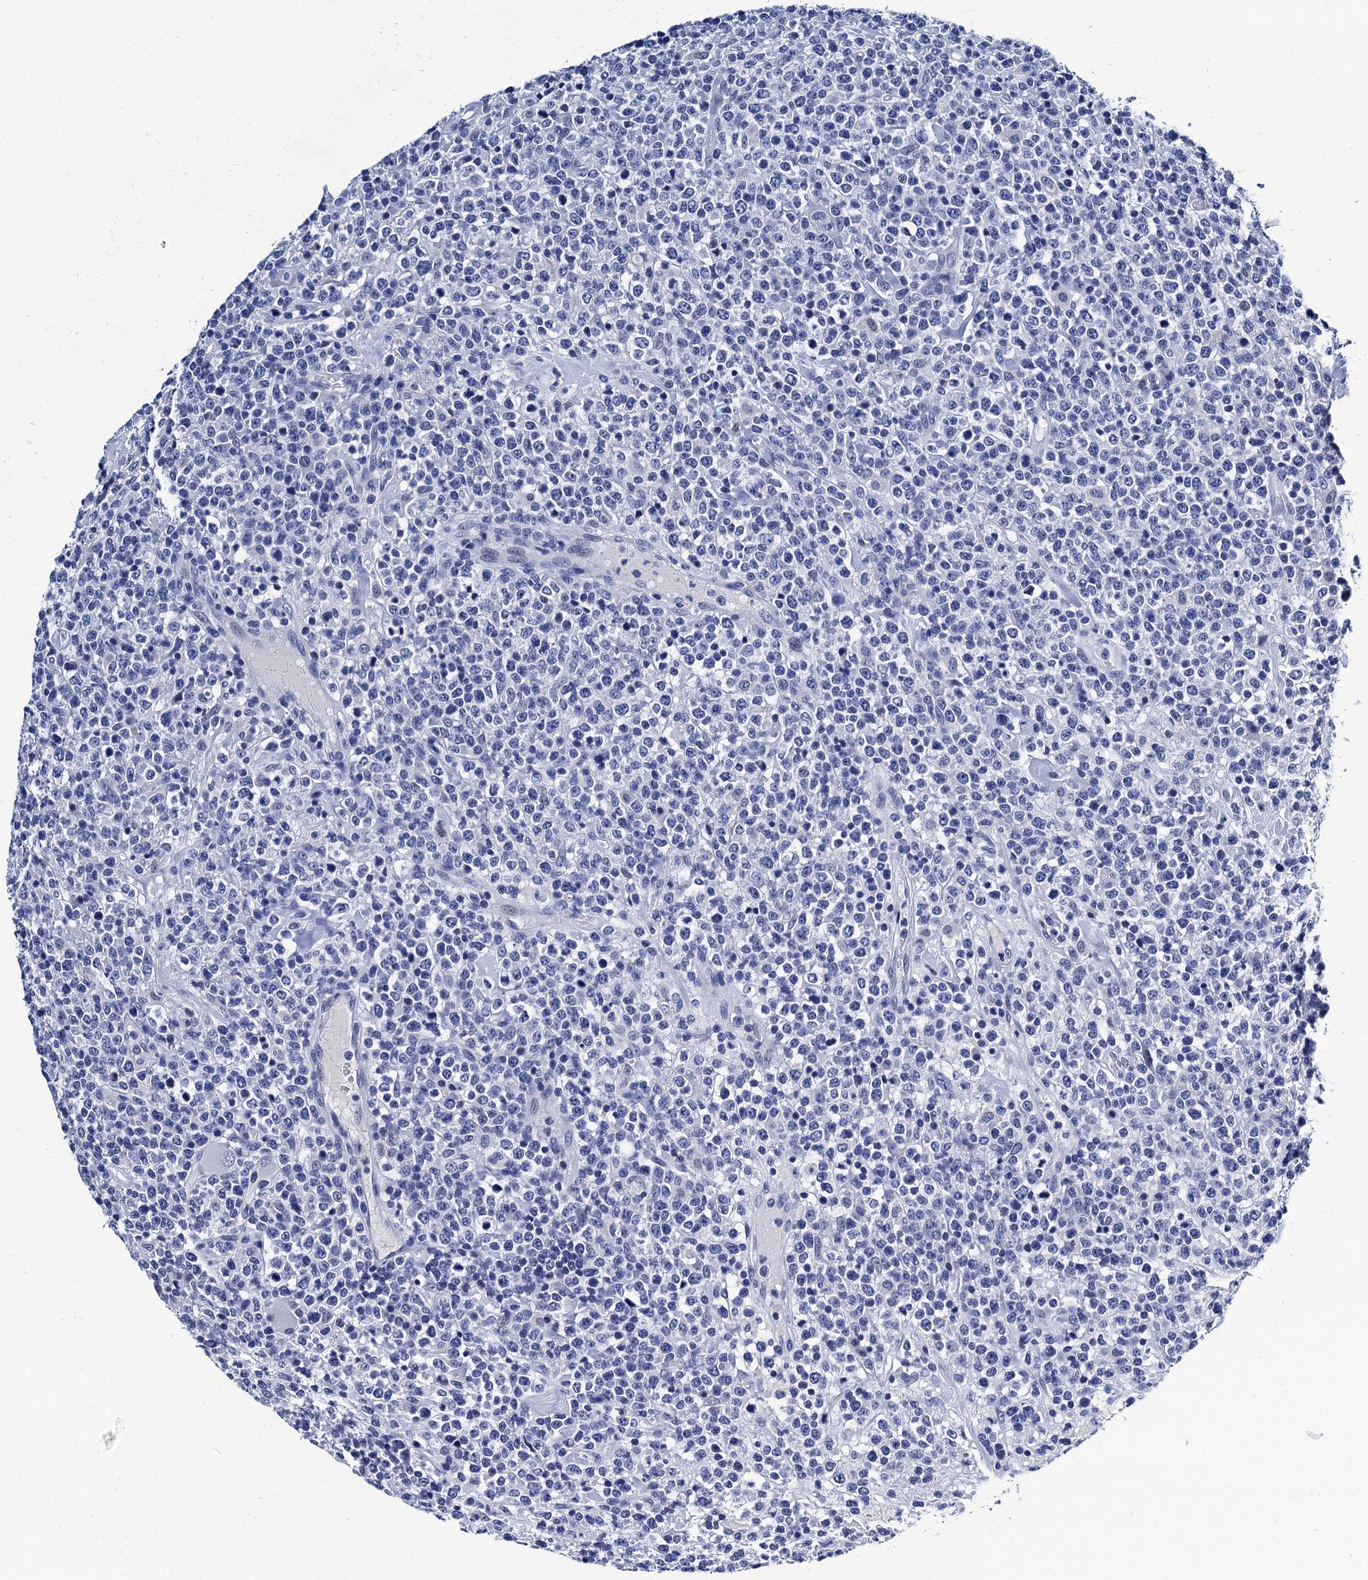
{"staining": {"intensity": "negative", "quantity": "none", "location": "none"}, "tissue": "lymphoma", "cell_type": "Tumor cells", "image_type": "cancer", "snomed": [{"axis": "morphology", "description": "Malignant lymphoma, non-Hodgkin's type, High grade"}, {"axis": "topography", "description": "Colon"}], "caption": "There is no significant expression in tumor cells of lymphoma. The staining is performed using DAB brown chromogen with nuclei counter-stained in using hematoxylin.", "gene": "LRRC30", "patient": {"sex": "female", "age": 53}}